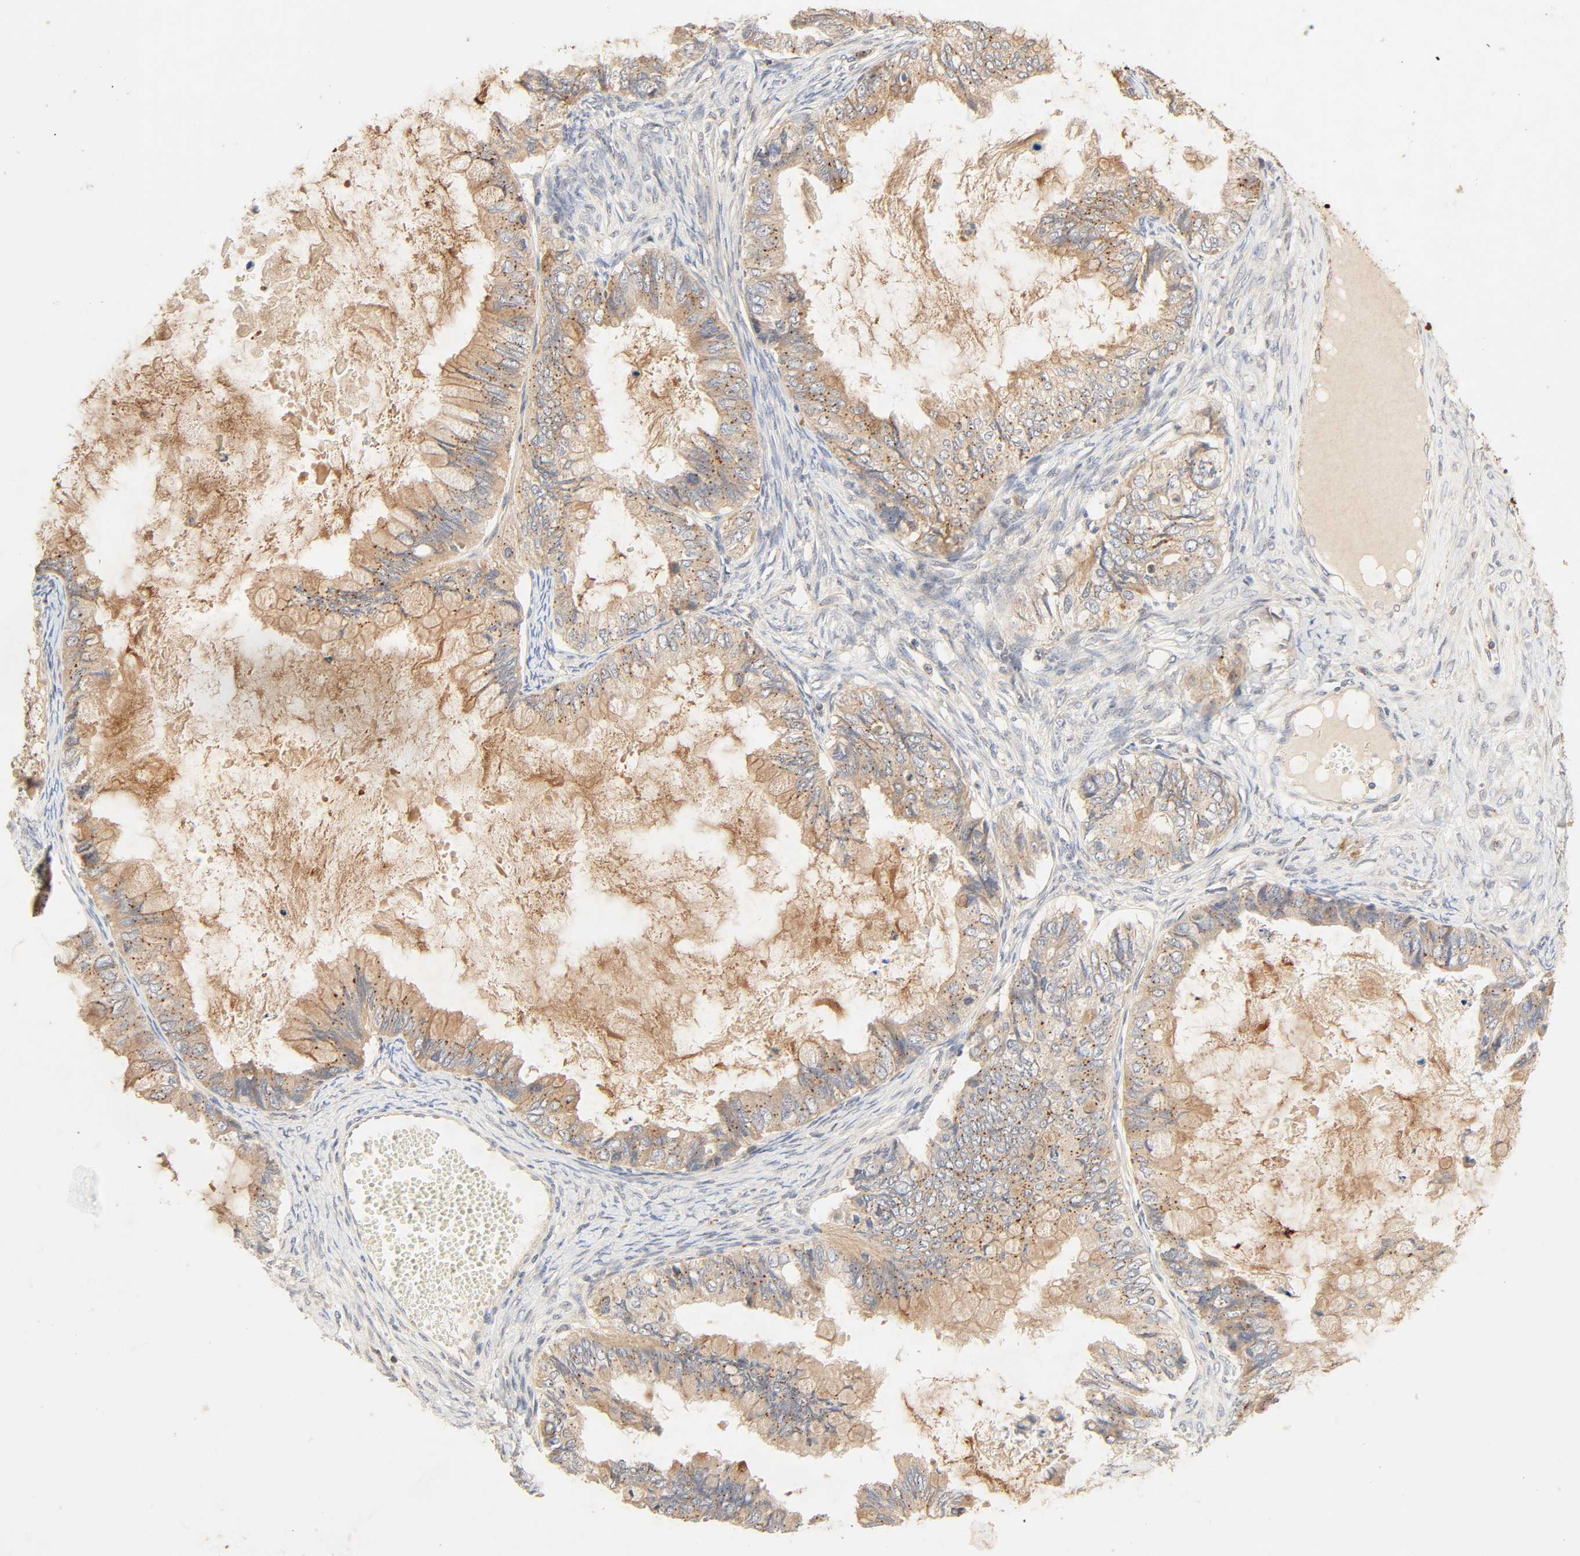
{"staining": {"intensity": "moderate", "quantity": ">75%", "location": "cytoplasmic/membranous"}, "tissue": "ovarian cancer", "cell_type": "Tumor cells", "image_type": "cancer", "snomed": [{"axis": "morphology", "description": "Cystadenocarcinoma, mucinous, NOS"}, {"axis": "topography", "description": "Ovary"}], "caption": "Human ovarian cancer (mucinous cystadenocarcinoma) stained with a protein marker exhibits moderate staining in tumor cells.", "gene": "MAPK6", "patient": {"sex": "female", "age": 80}}